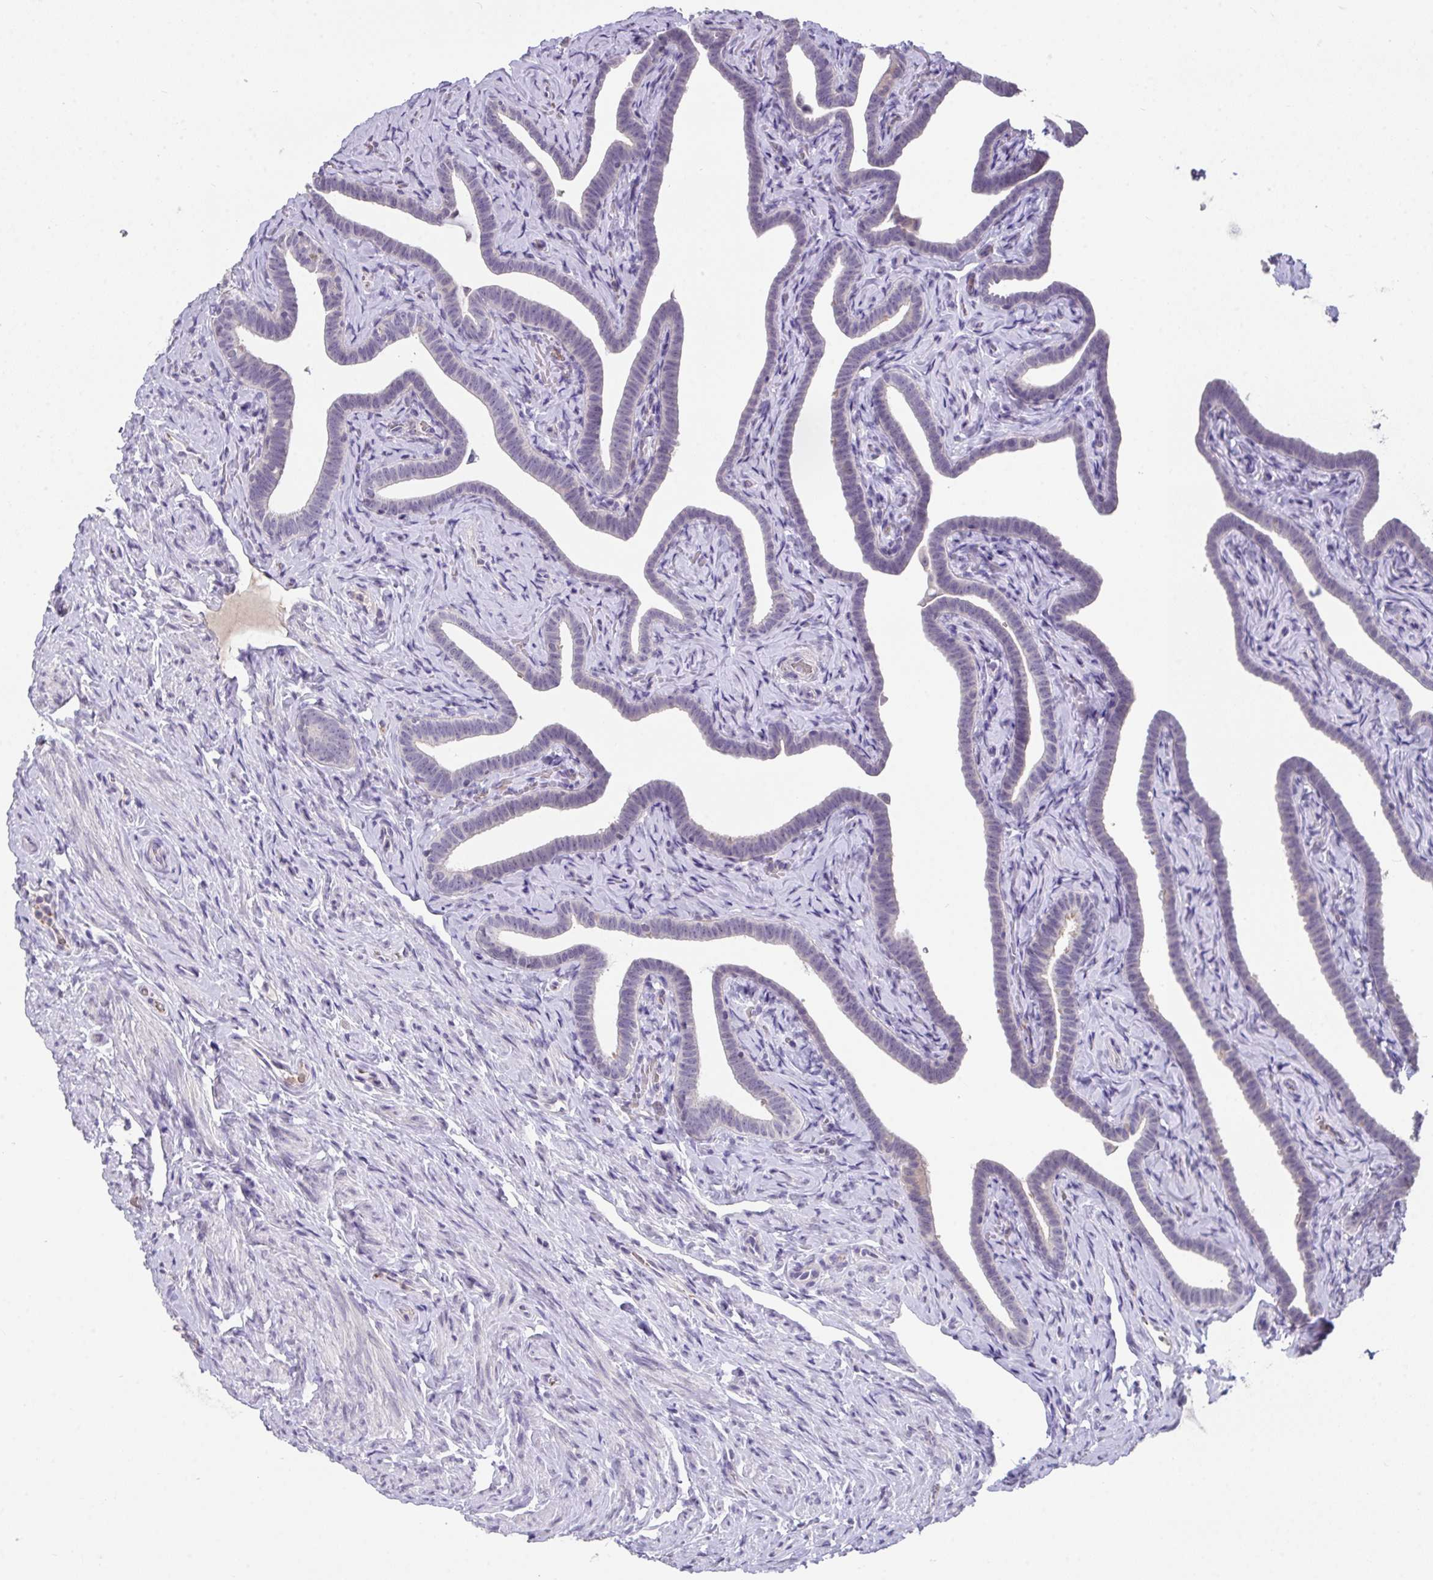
{"staining": {"intensity": "negative", "quantity": "none", "location": "none"}, "tissue": "fallopian tube", "cell_type": "Glandular cells", "image_type": "normal", "snomed": [{"axis": "morphology", "description": "Normal tissue, NOS"}, {"axis": "topography", "description": "Fallopian tube"}], "caption": "Fallopian tube stained for a protein using IHC shows no positivity glandular cells.", "gene": "GLTPD2", "patient": {"sex": "female", "age": 69}}